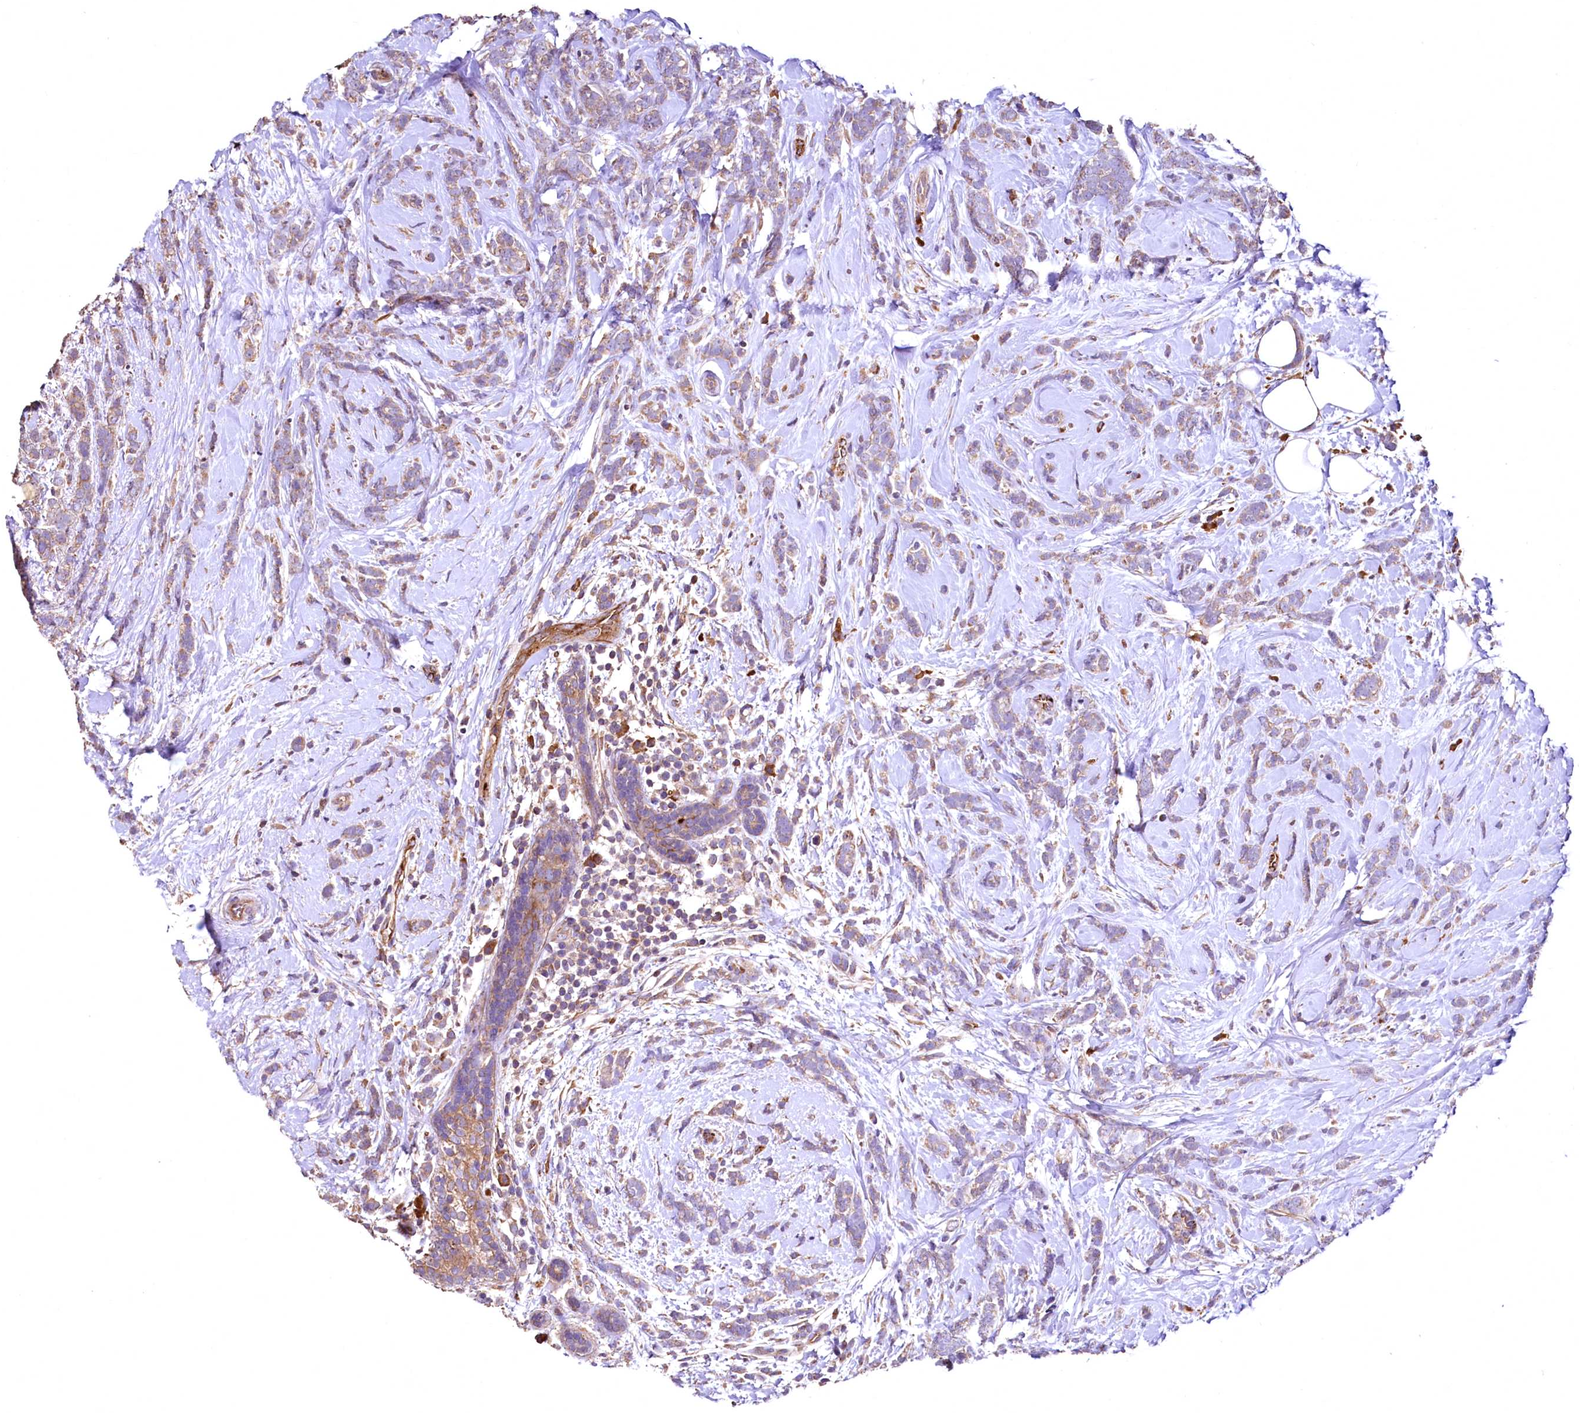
{"staining": {"intensity": "moderate", "quantity": ">75%", "location": "cytoplasmic/membranous"}, "tissue": "breast cancer", "cell_type": "Tumor cells", "image_type": "cancer", "snomed": [{"axis": "morphology", "description": "Lobular carcinoma"}, {"axis": "topography", "description": "Breast"}], "caption": "A high-resolution micrograph shows immunohistochemistry staining of breast cancer, which reveals moderate cytoplasmic/membranous staining in about >75% of tumor cells. (IHC, brightfield microscopy, high magnification).", "gene": "RASSF1", "patient": {"sex": "female", "age": 58}}